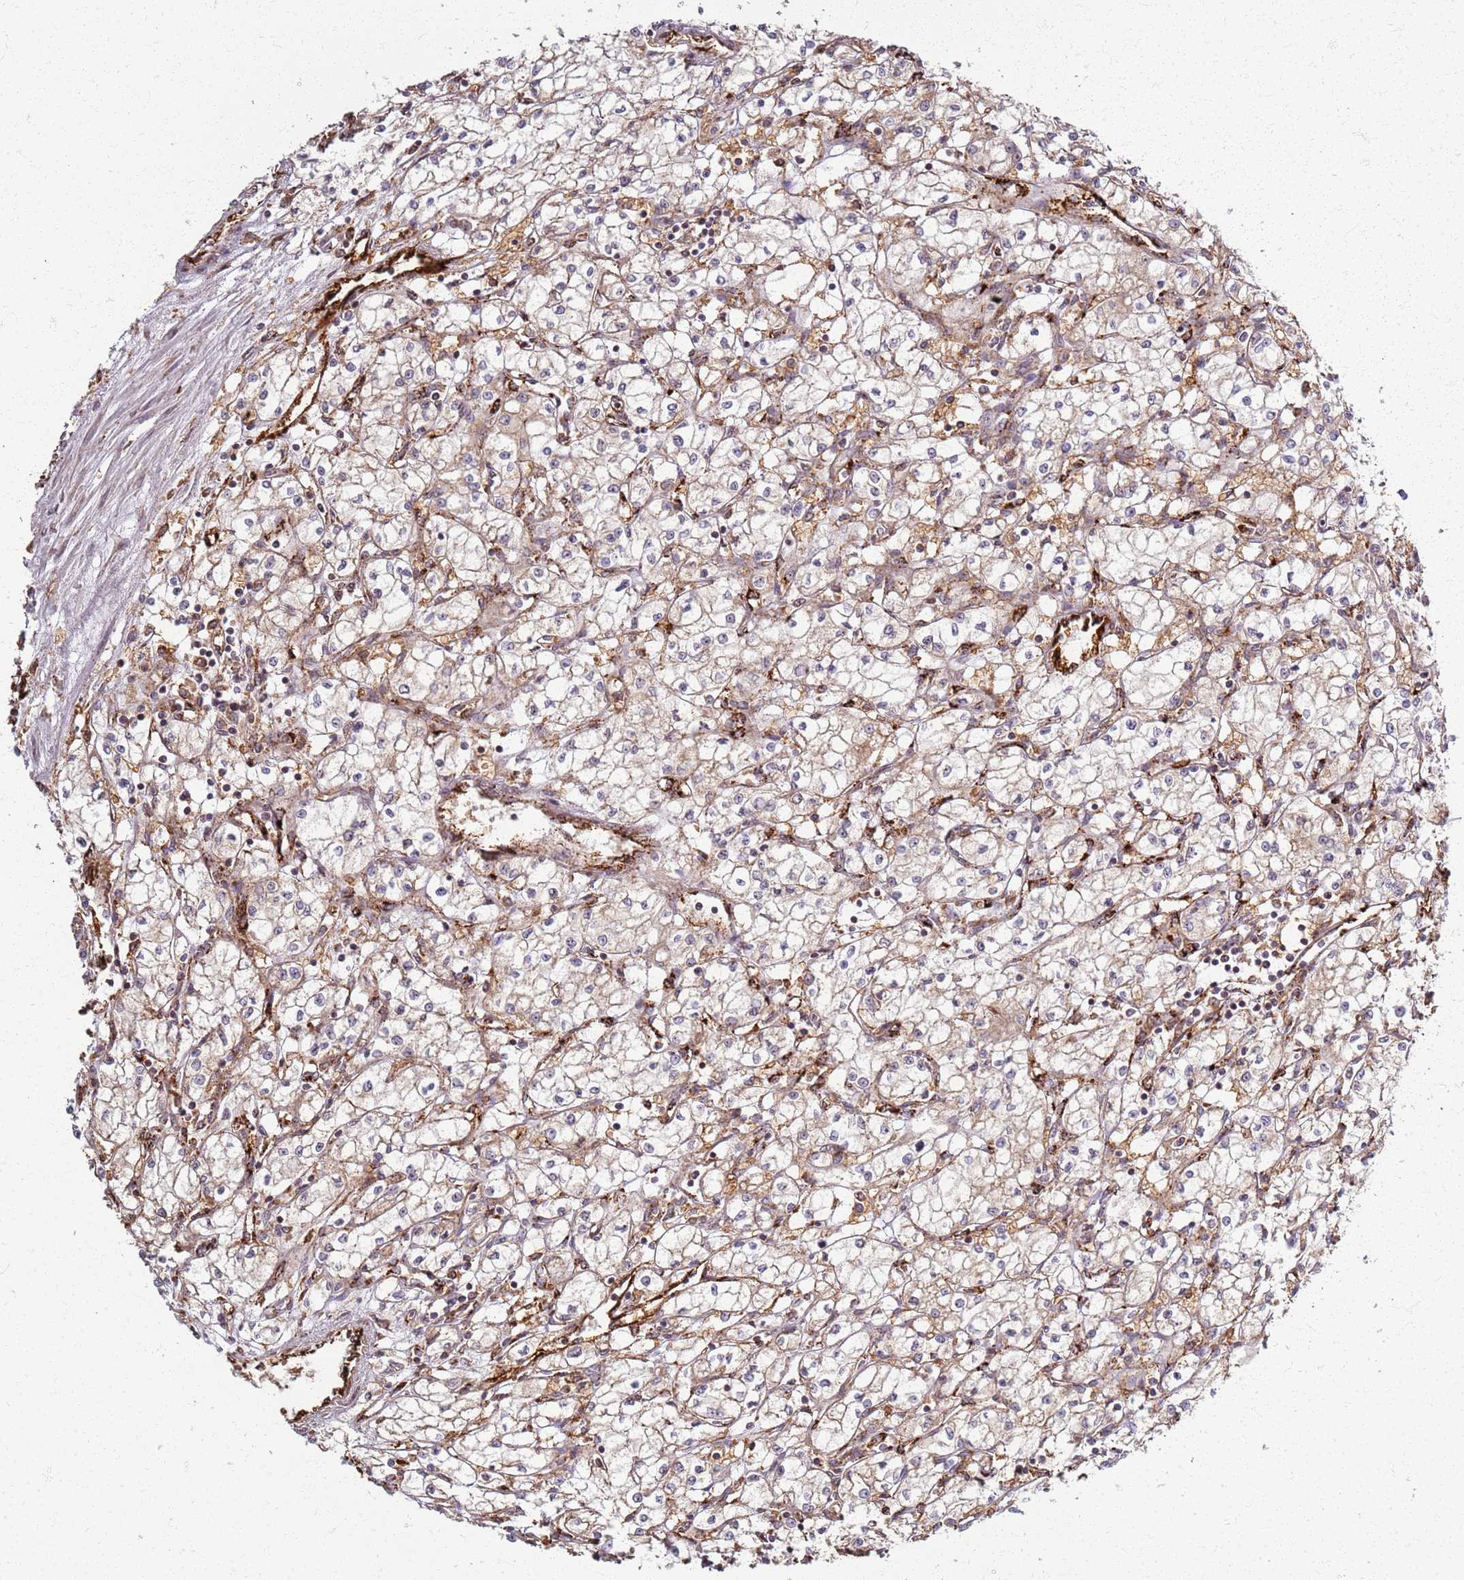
{"staining": {"intensity": "moderate", "quantity": "25%-75%", "location": "cytoplasmic/membranous"}, "tissue": "renal cancer", "cell_type": "Tumor cells", "image_type": "cancer", "snomed": [{"axis": "morphology", "description": "Adenocarcinoma, NOS"}, {"axis": "topography", "description": "Kidney"}], "caption": "Renal cancer (adenocarcinoma) stained for a protein (brown) shows moderate cytoplasmic/membranous positive expression in approximately 25%-75% of tumor cells.", "gene": "KRI1", "patient": {"sex": "male", "age": 59}}